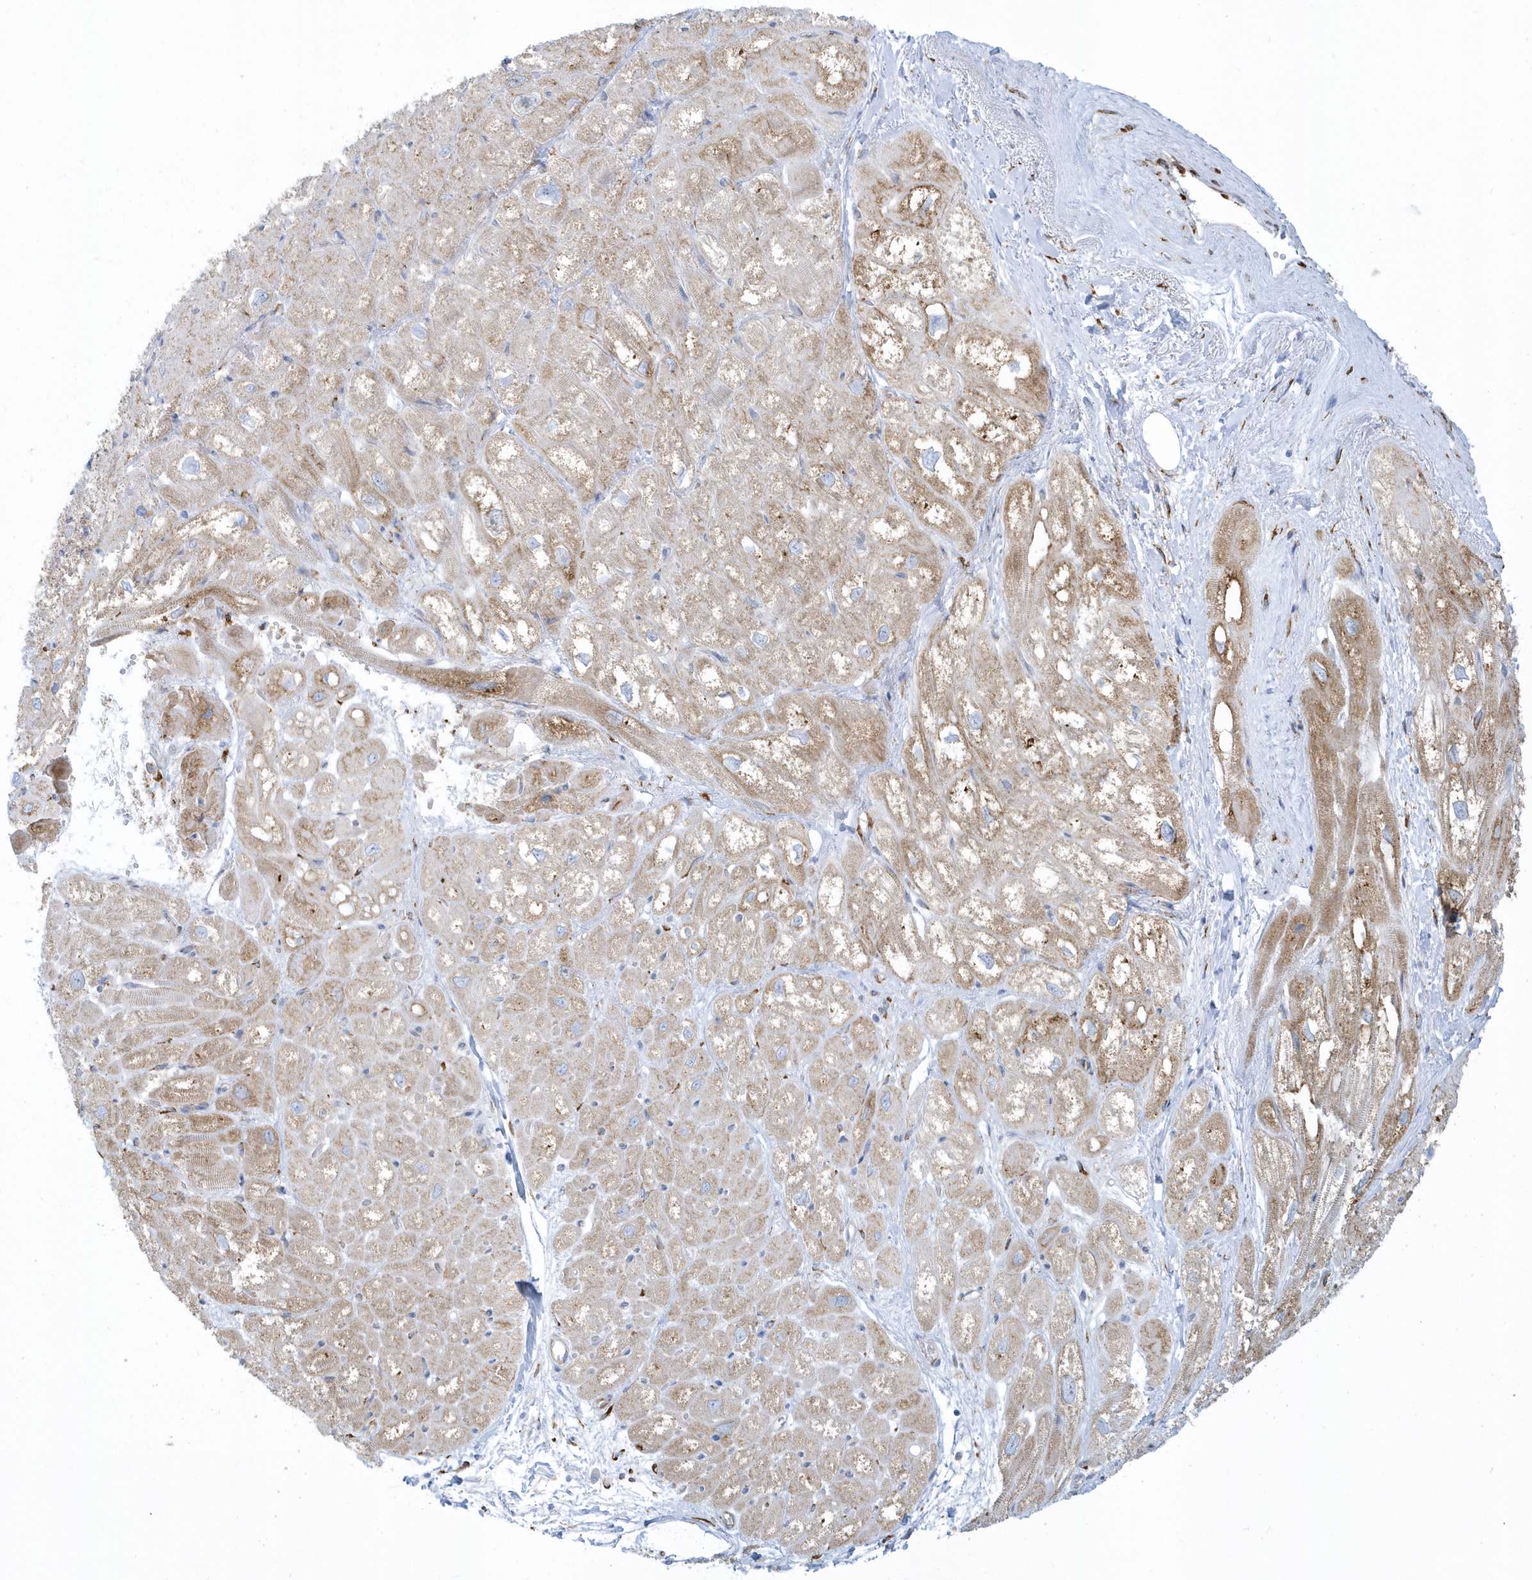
{"staining": {"intensity": "moderate", "quantity": "25%-75%", "location": "cytoplasmic/membranous"}, "tissue": "heart muscle", "cell_type": "Cardiomyocytes", "image_type": "normal", "snomed": [{"axis": "morphology", "description": "Normal tissue, NOS"}, {"axis": "topography", "description": "Heart"}], "caption": "DAB (3,3'-diaminobenzidine) immunohistochemical staining of unremarkable heart muscle demonstrates moderate cytoplasmic/membranous protein positivity in about 25%-75% of cardiomyocytes. Immunohistochemistry stains the protein in brown and the nuclei are stained blue.", "gene": "DCAF1", "patient": {"sex": "male", "age": 50}}